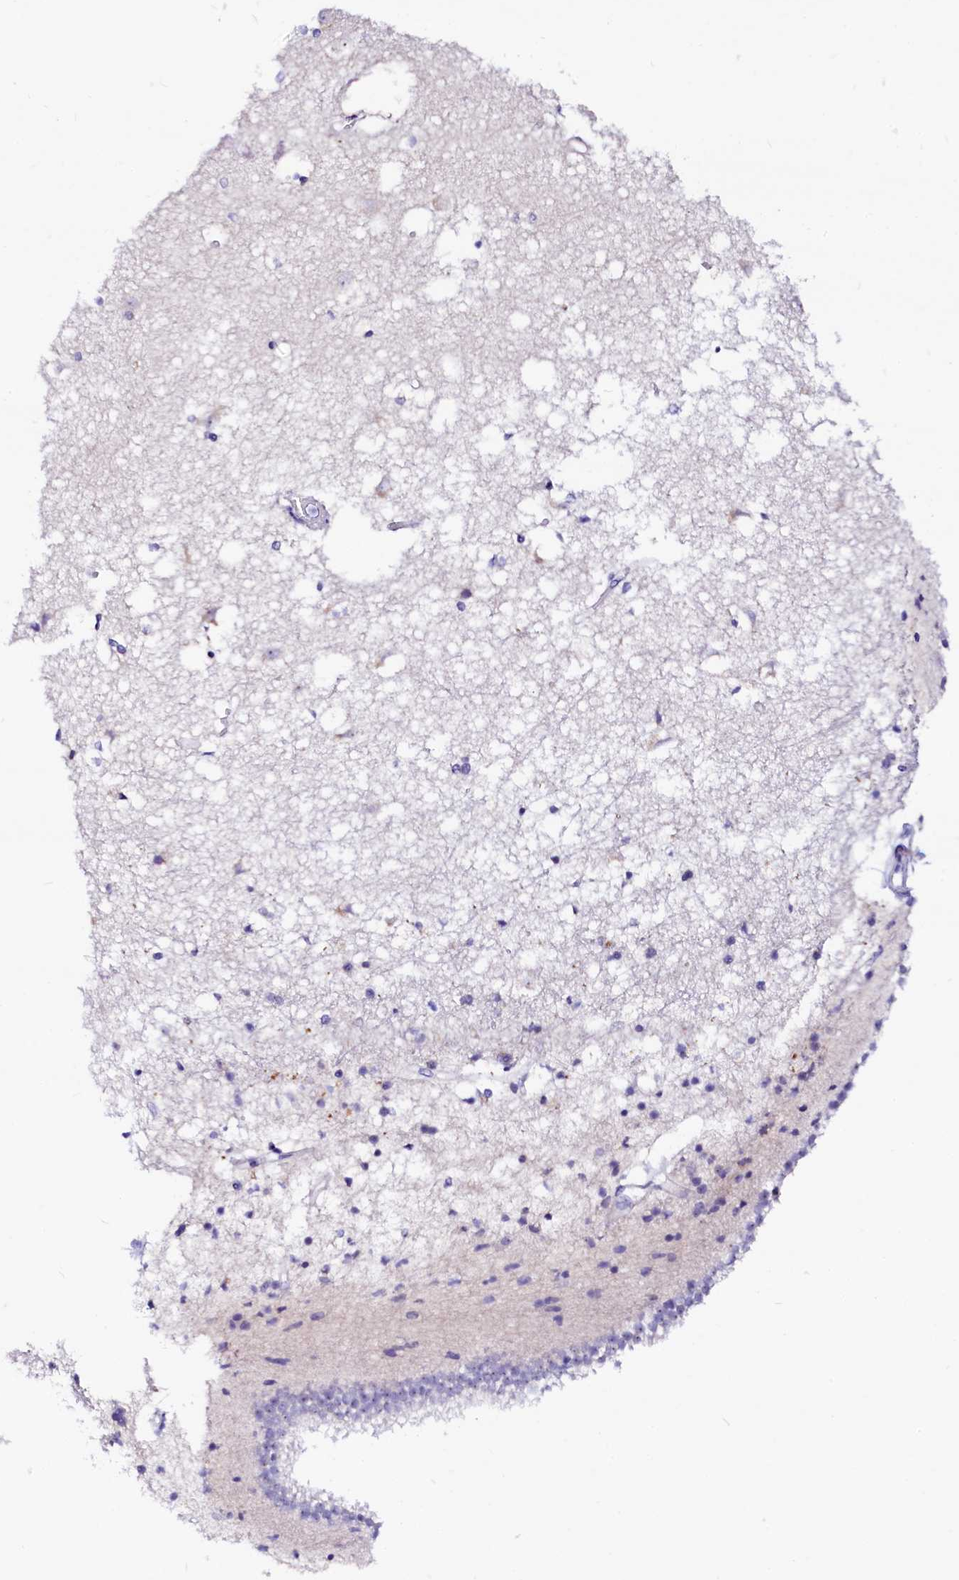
{"staining": {"intensity": "negative", "quantity": "none", "location": "none"}, "tissue": "caudate", "cell_type": "Glial cells", "image_type": "normal", "snomed": [{"axis": "morphology", "description": "Normal tissue, NOS"}, {"axis": "topography", "description": "Lateral ventricle wall"}], "caption": "The photomicrograph reveals no significant expression in glial cells of caudate.", "gene": "BTBD16", "patient": {"sex": "male", "age": 45}}